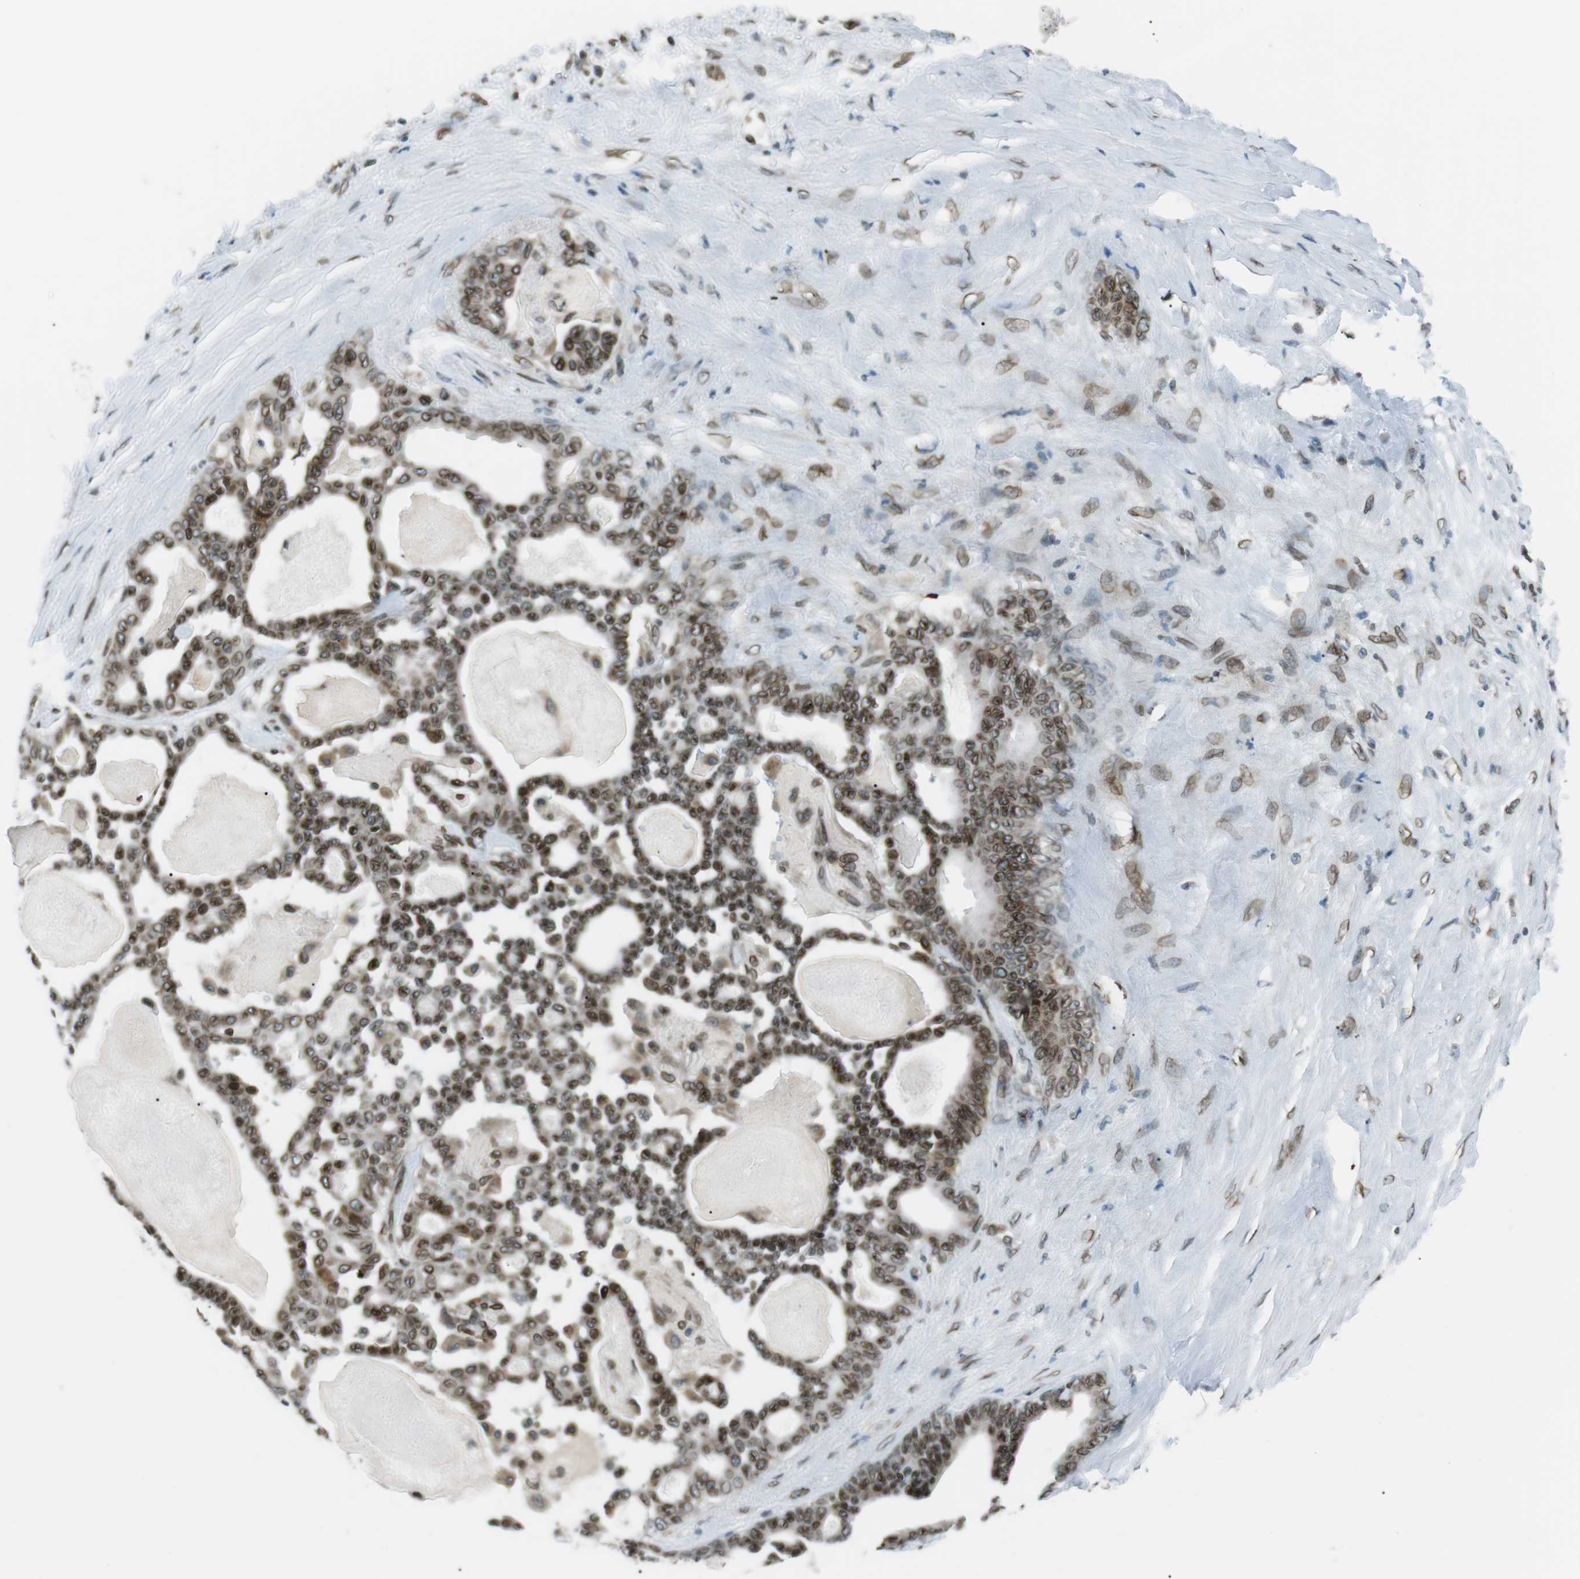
{"staining": {"intensity": "moderate", "quantity": ">75%", "location": "cytoplasmic/membranous,nuclear"}, "tissue": "pancreatic cancer", "cell_type": "Tumor cells", "image_type": "cancer", "snomed": [{"axis": "morphology", "description": "Adenocarcinoma, NOS"}, {"axis": "topography", "description": "Pancreas"}], "caption": "A photomicrograph showing moderate cytoplasmic/membranous and nuclear staining in about >75% of tumor cells in adenocarcinoma (pancreatic), as visualized by brown immunohistochemical staining.", "gene": "TMX4", "patient": {"sex": "male", "age": 63}}